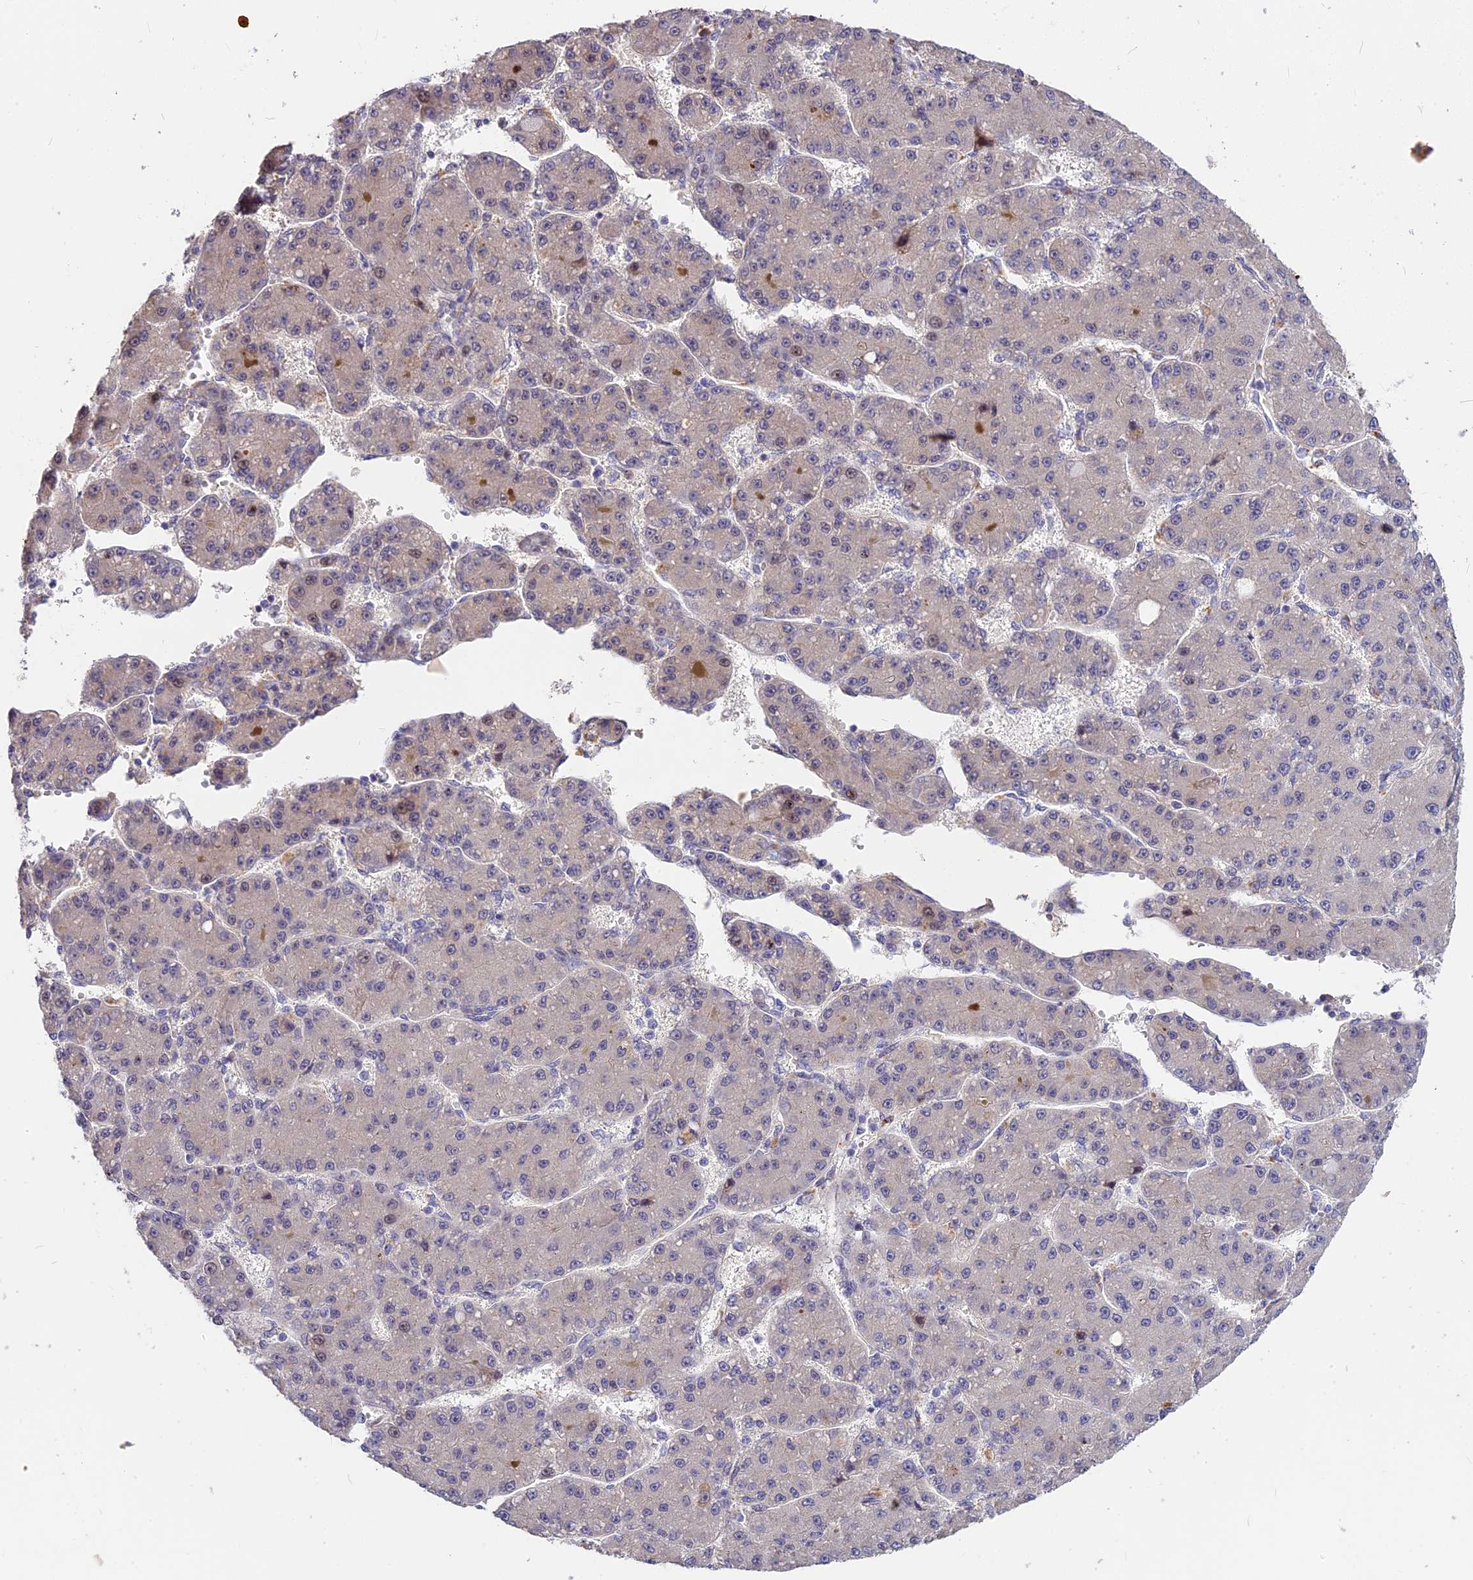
{"staining": {"intensity": "negative", "quantity": "none", "location": "none"}, "tissue": "liver cancer", "cell_type": "Tumor cells", "image_type": "cancer", "snomed": [{"axis": "morphology", "description": "Carcinoma, Hepatocellular, NOS"}, {"axis": "topography", "description": "Liver"}], "caption": "There is no significant staining in tumor cells of liver cancer (hepatocellular carcinoma).", "gene": "BSCL2", "patient": {"sex": "male", "age": 67}}